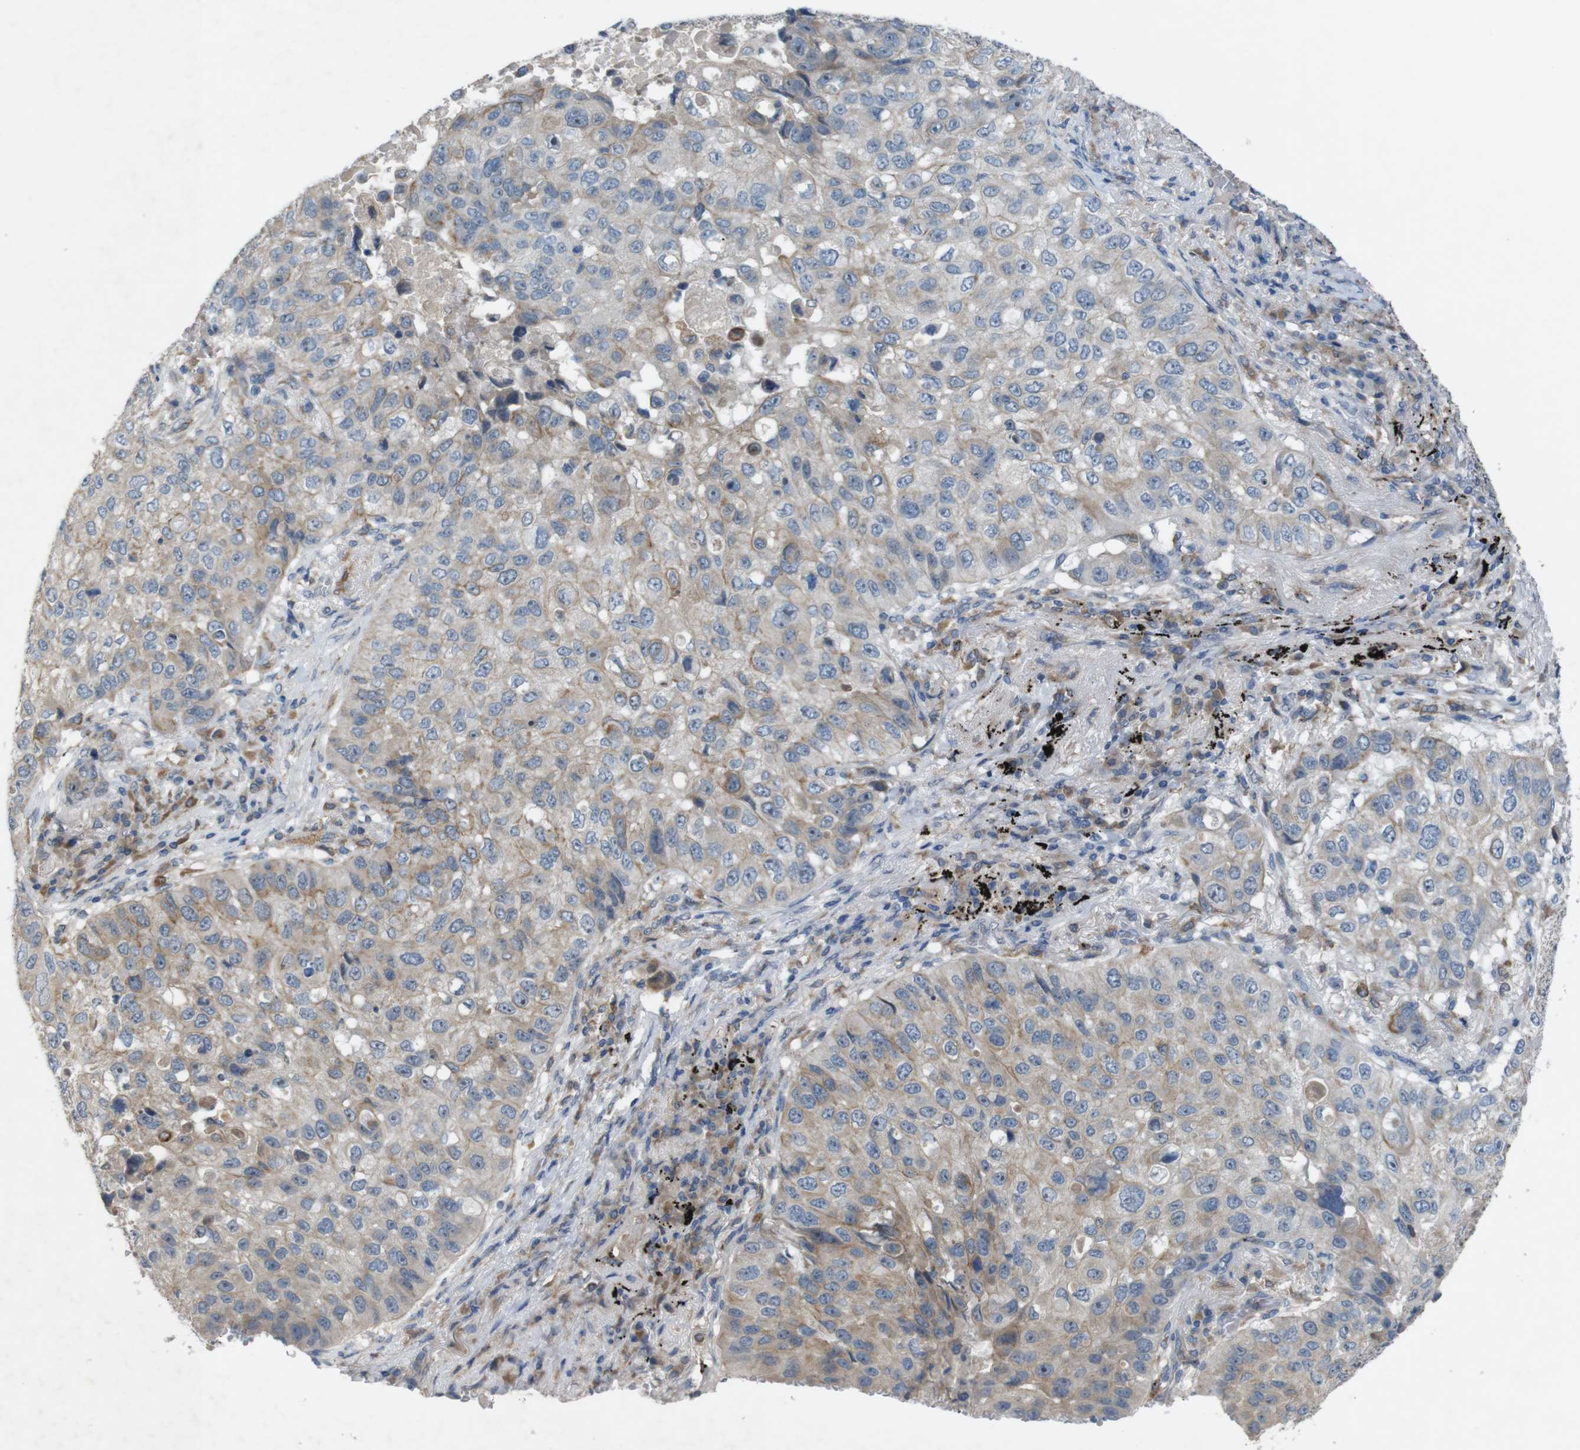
{"staining": {"intensity": "weak", "quantity": ">75%", "location": "cytoplasmic/membranous"}, "tissue": "lung cancer", "cell_type": "Tumor cells", "image_type": "cancer", "snomed": [{"axis": "morphology", "description": "Squamous cell carcinoma, NOS"}, {"axis": "topography", "description": "Lung"}], "caption": "IHC of lung cancer exhibits low levels of weak cytoplasmic/membranous staining in about >75% of tumor cells.", "gene": "MOGAT3", "patient": {"sex": "male", "age": 57}}